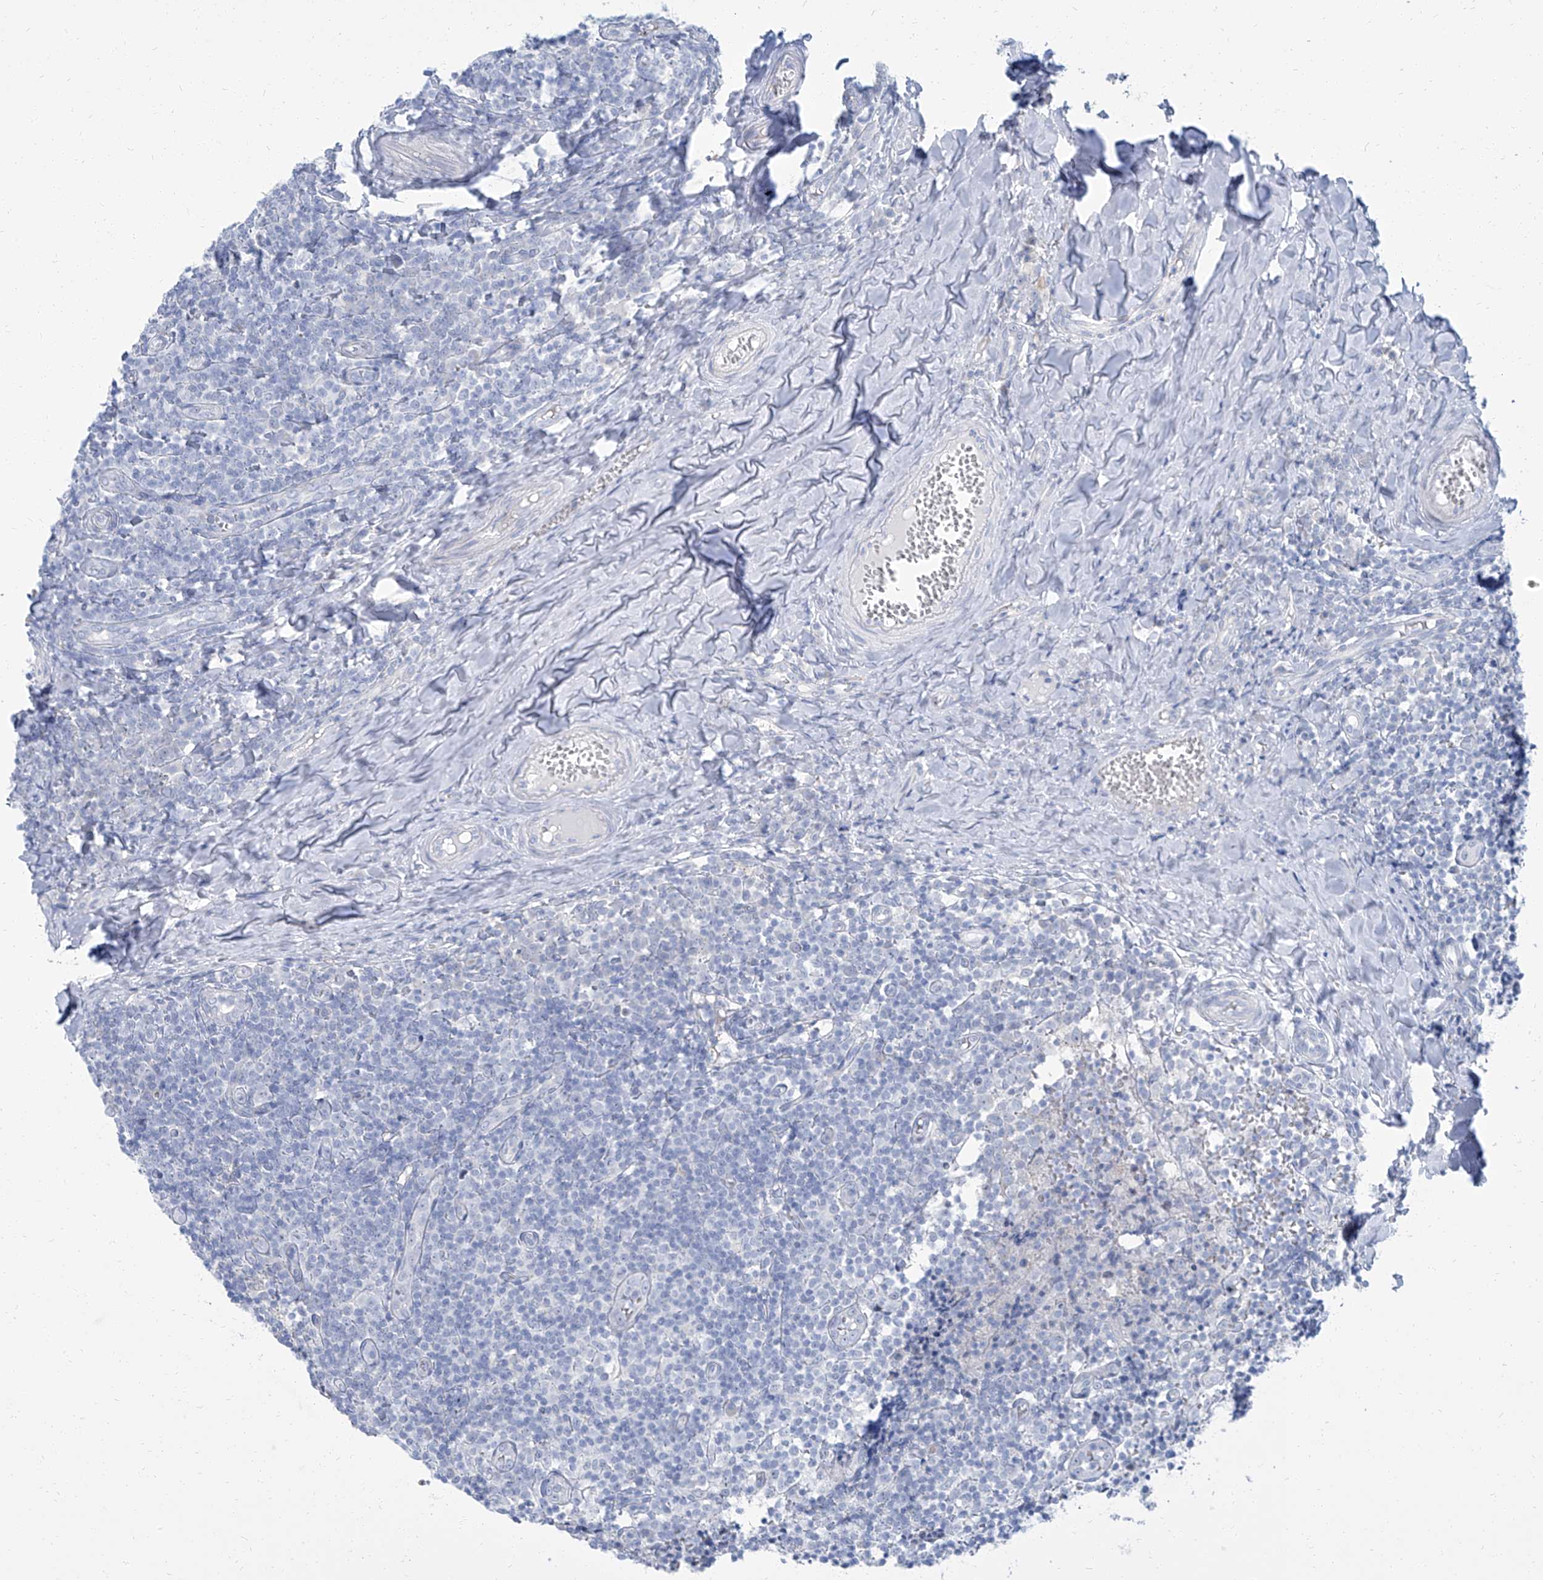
{"staining": {"intensity": "negative", "quantity": "none", "location": "none"}, "tissue": "tonsil", "cell_type": "Germinal center cells", "image_type": "normal", "snomed": [{"axis": "morphology", "description": "Normal tissue, NOS"}, {"axis": "topography", "description": "Tonsil"}], "caption": "Germinal center cells show no significant expression in normal tonsil.", "gene": "TXLNB", "patient": {"sex": "female", "age": 19}}